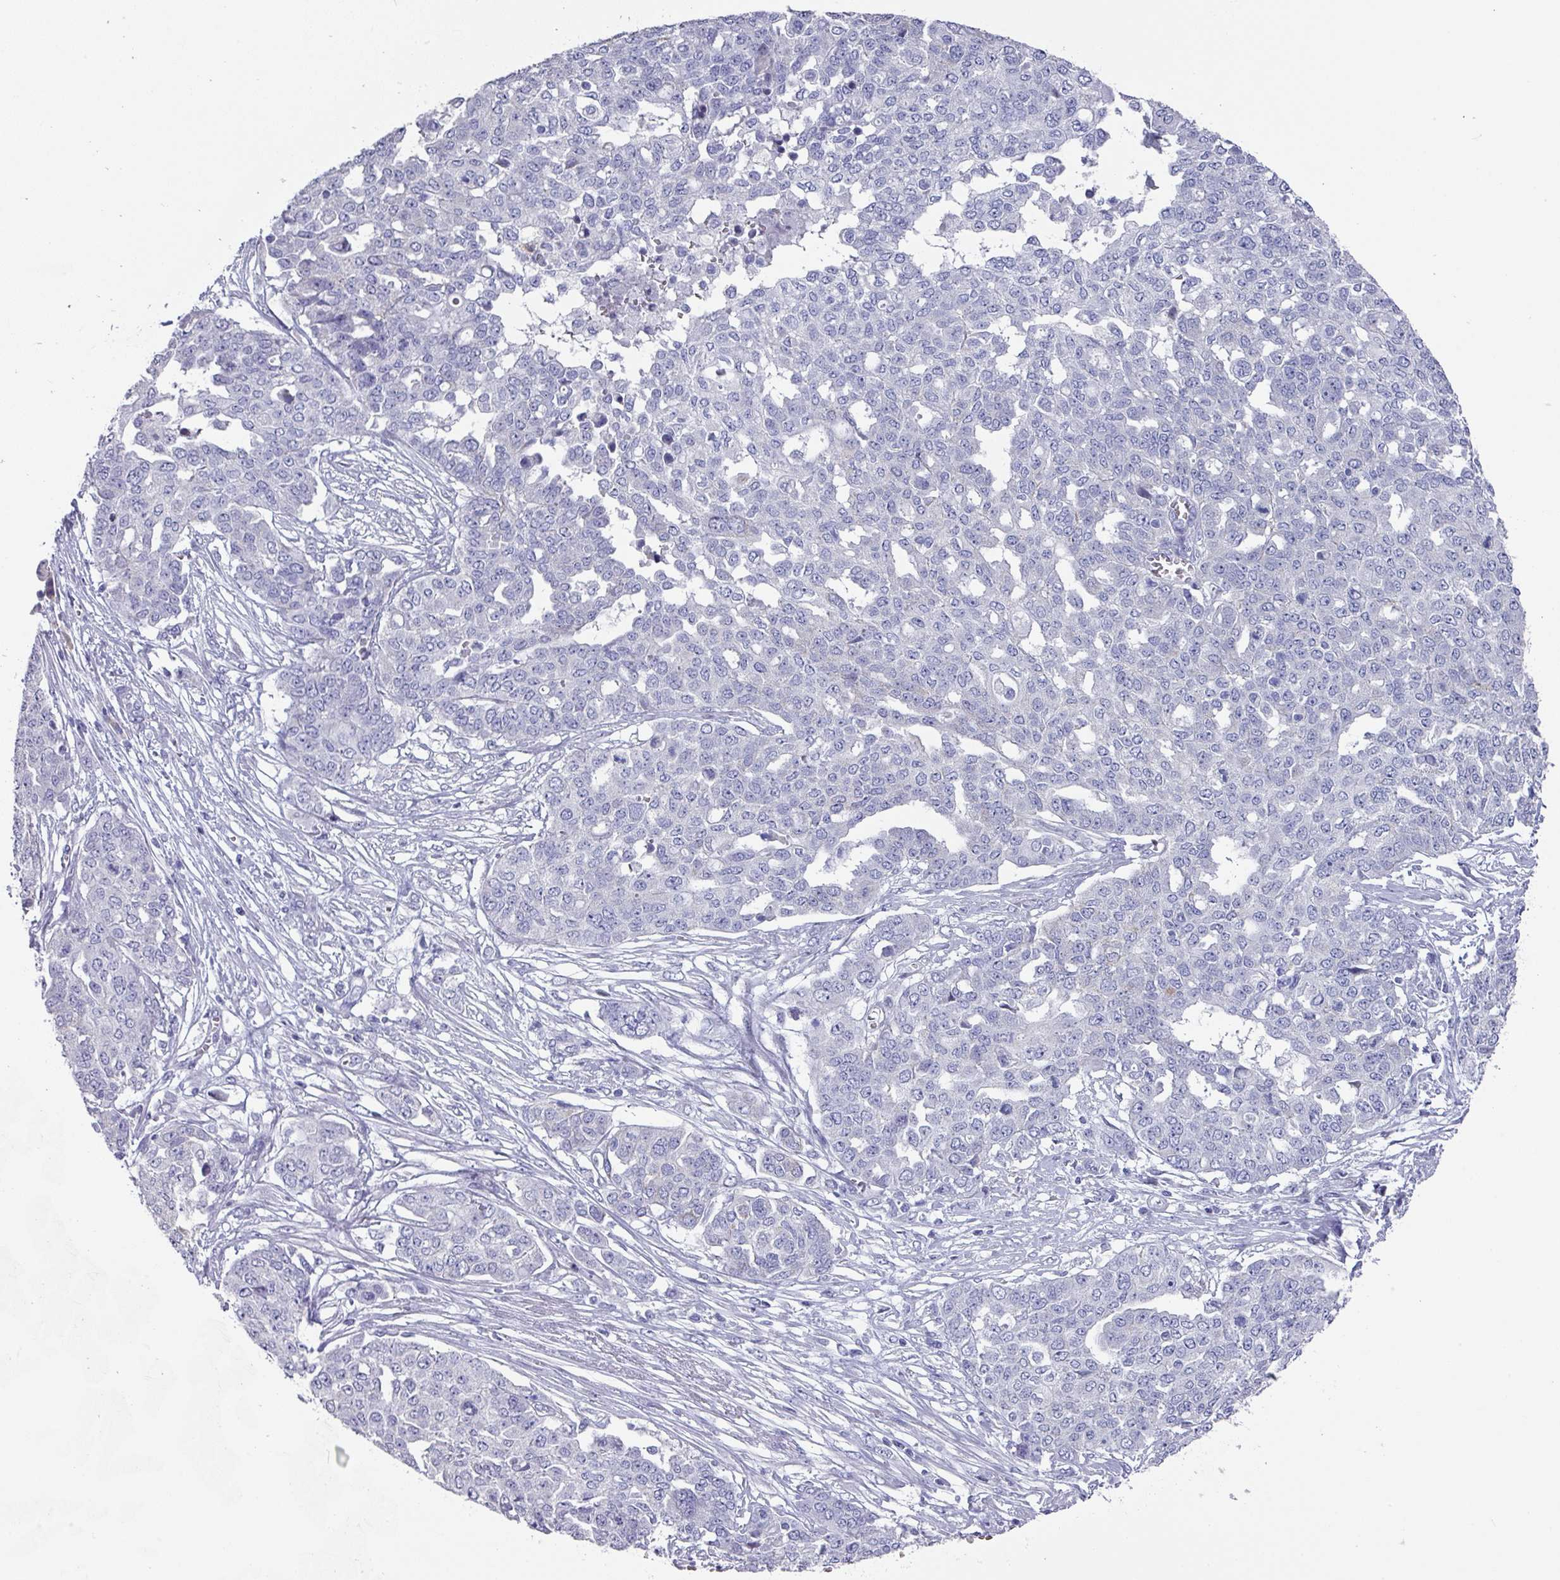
{"staining": {"intensity": "negative", "quantity": "none", "location": "none"}, "tissue": "ovarian cancer", "cell_type": "Tumor cells", "image_type": "cancer", "snomed": [{"axis": "morphology", "description": "Cystadenocarcinoma, serous, NOS"}, {"axis": "topography", "description": "Soft tissue"}, {"axis": "topography", "description": "Ovary"}], "caption": "Ovarian cancer was stained to show a protein in brown. There is no significant staining in tumor cells.", "gene": "DEFB115", "patient": {"sex": "female", "age": 57}}